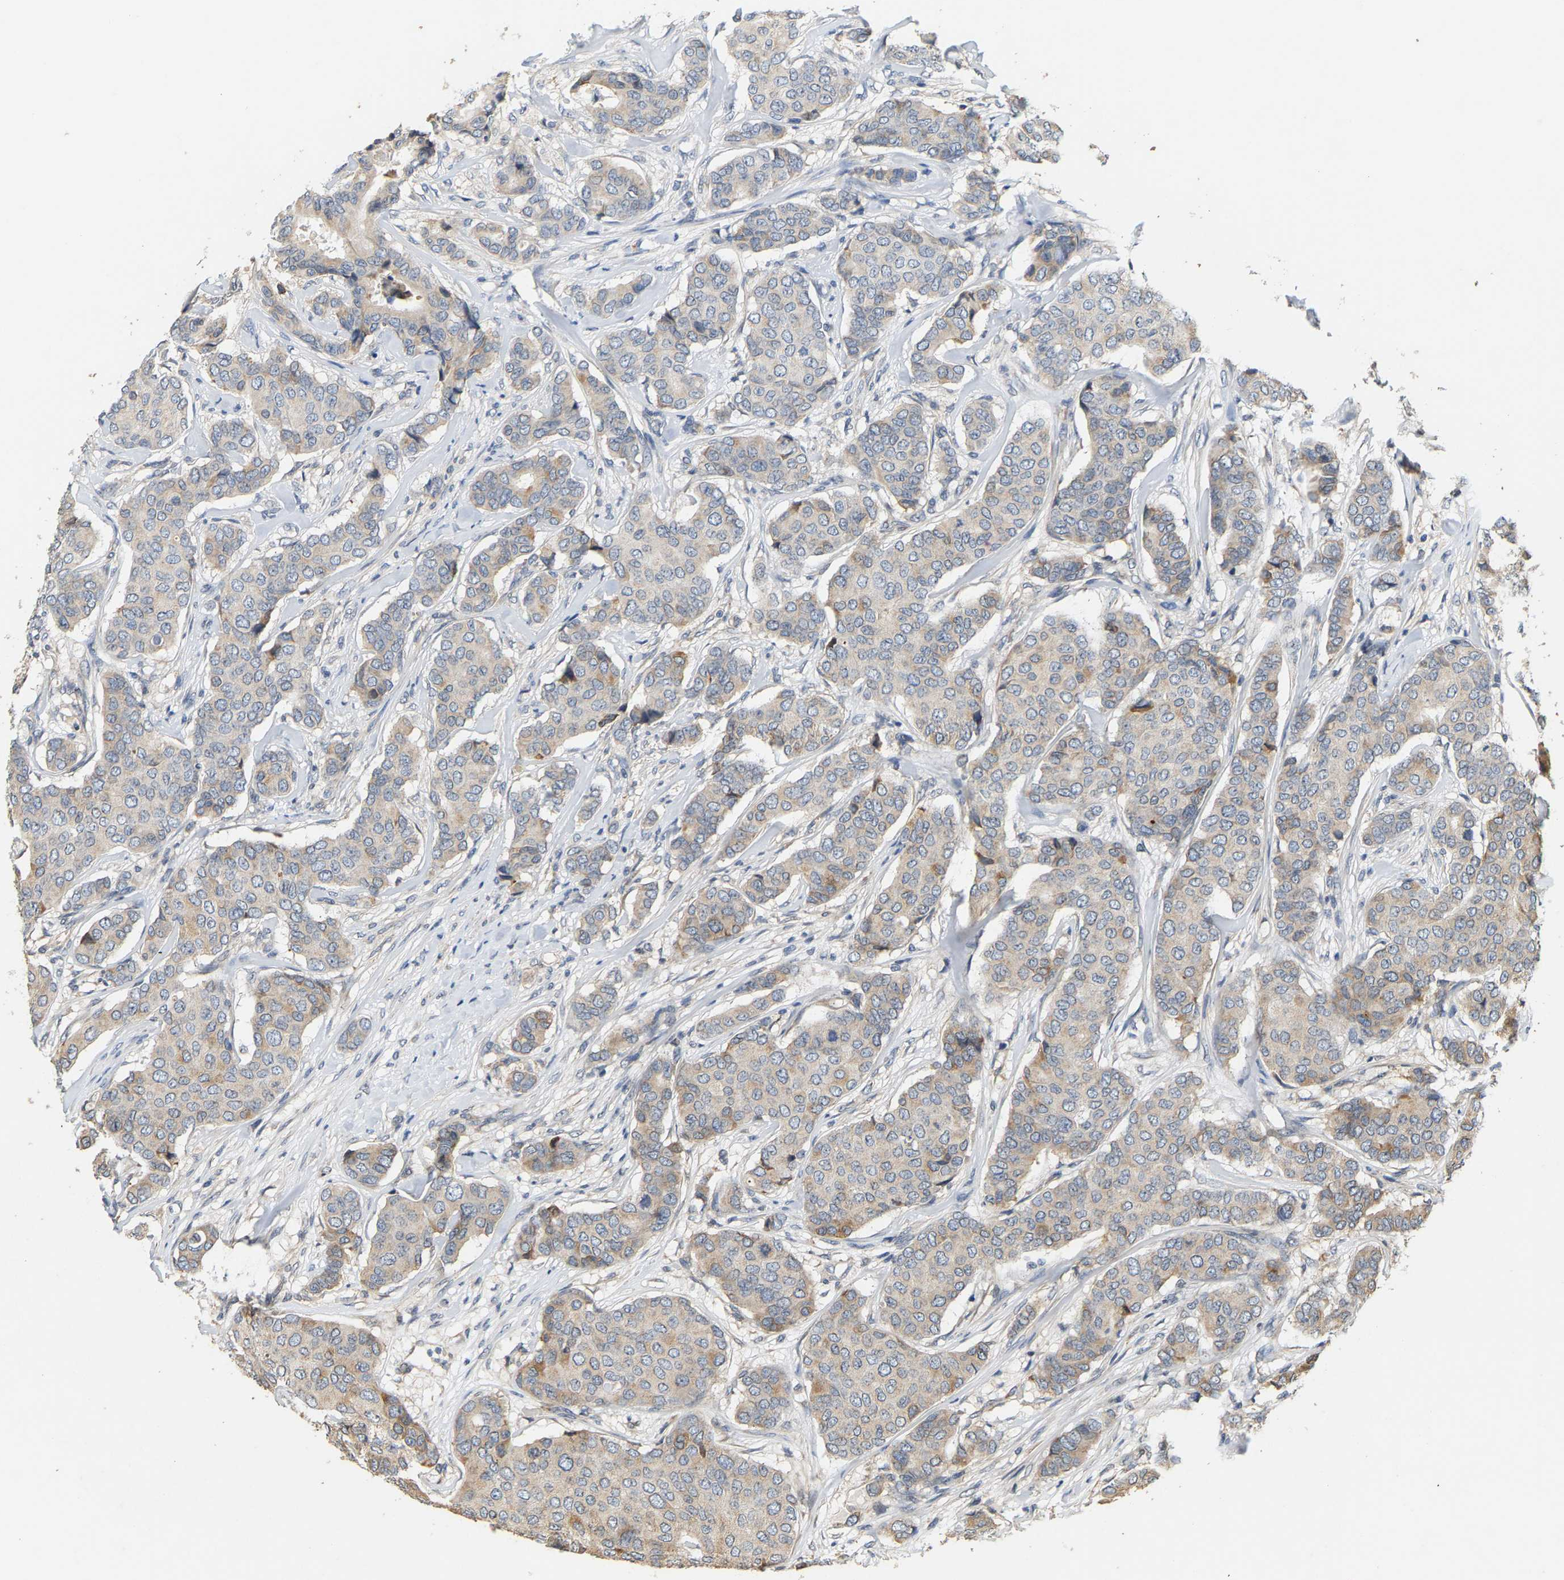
{"staining": {"intensity": "weak", "quantity": "<25%", "location": "cytoplasmic/membranous"}, "tissue": "breast cancer", "cell_type": "Tumor cells", "image_type": "cancer", "snomed": [{"axis": "morphology", "description": "Duct carcinoma"}, {"axis": "topography", "description": "Breast"}], "caption": "DAB immunohistochemical staining of infiltrating ductal carcinoma (breast) shows no significant expression in tumor cells. (DAB immunohistochemistry (IHC) with hematoxylin counter stain).", "gene": "CIDEC", "patient": {"sex": "female", "age": 75}}